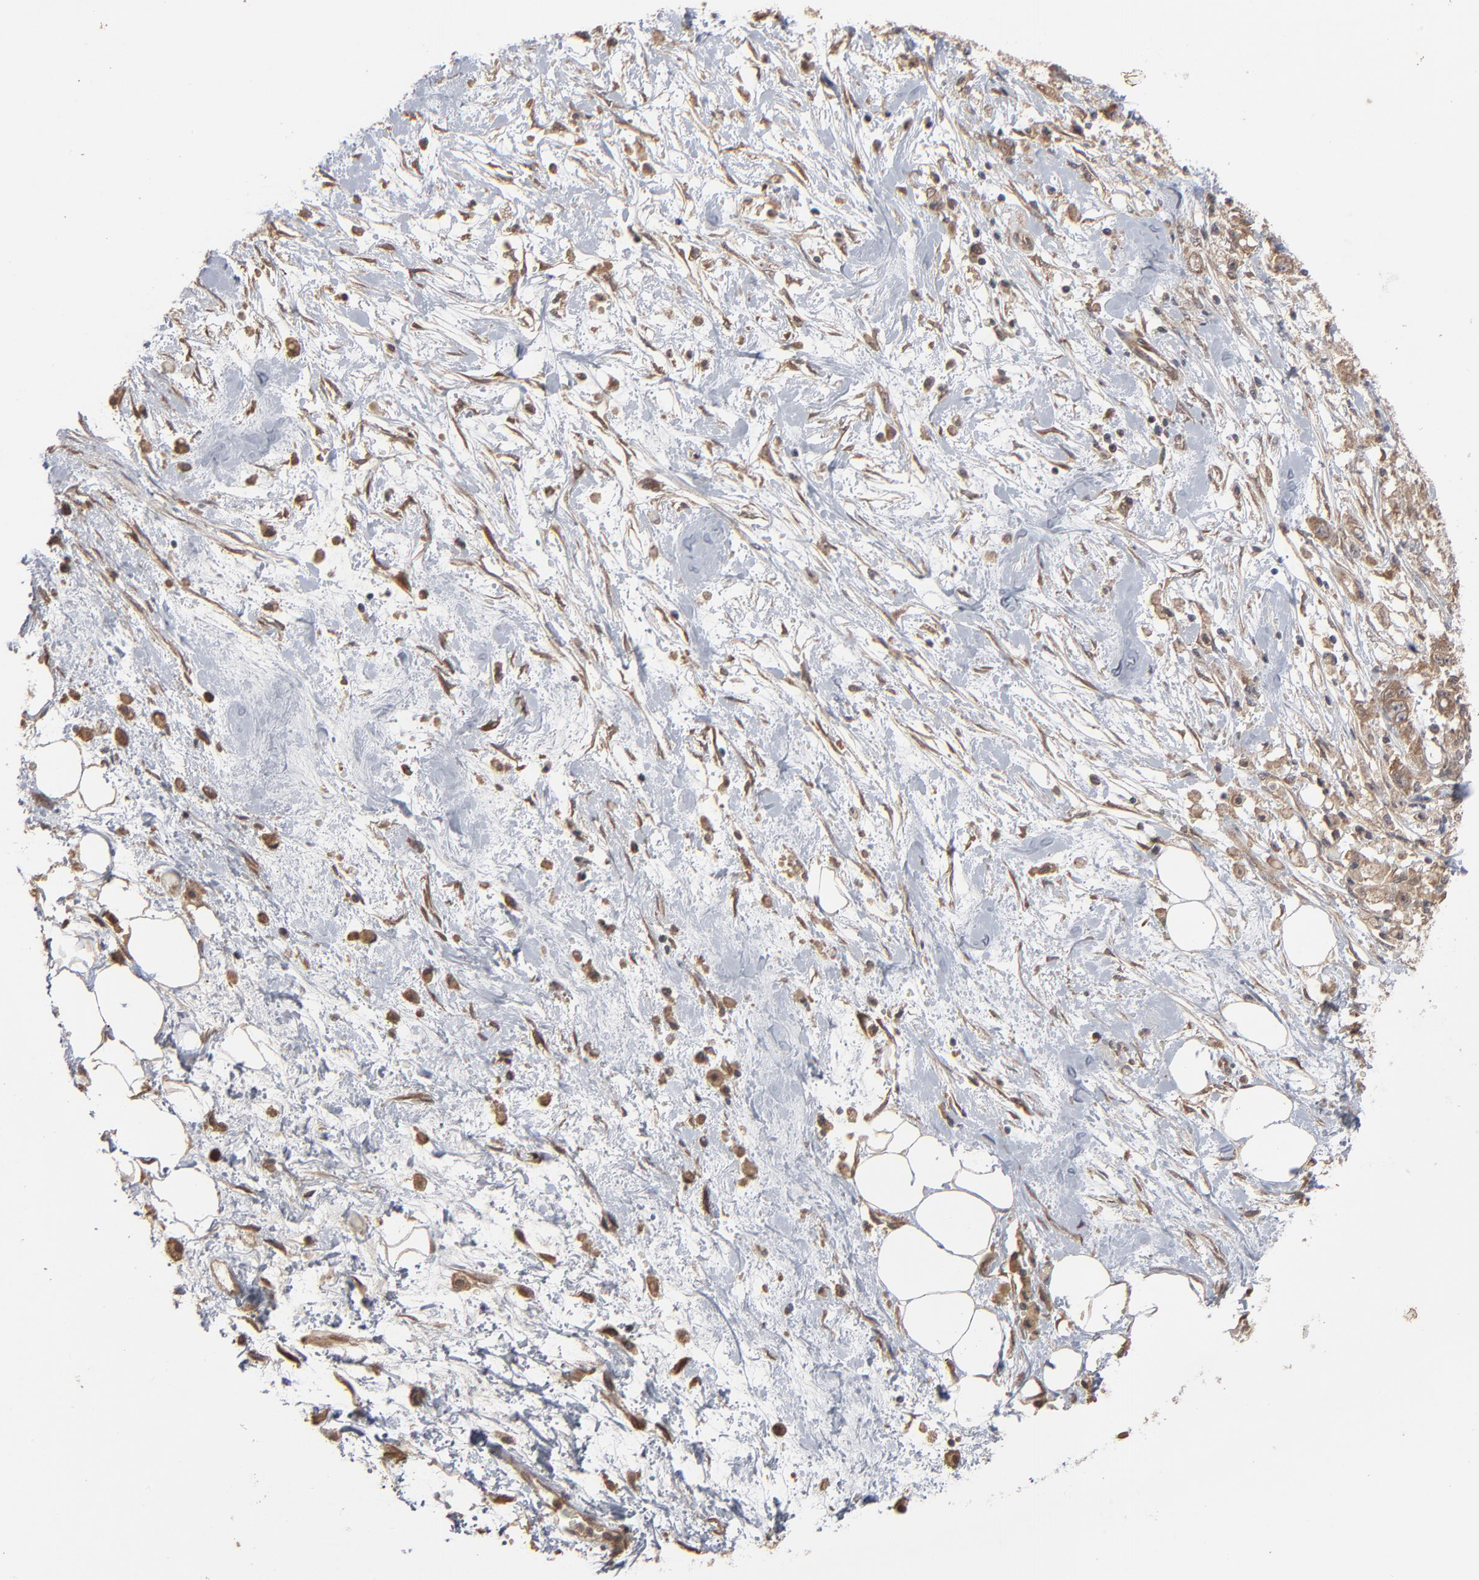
{"staining": {"intensity": "moderate", "quantity": ">75%", "location": "cytoplasmic/membranous"}, "tissue": "pancreatic cancer", "cell_type": "Tumor cells", "image_type": "cancer", "snomed": [{"axis": "morphology", "description": "Adenocarcinoma, NOS"}, {"axis": "topography", "description": "Pancreas"}], "caption": "The image shows staining of pancreatic cancer, revealing moderate cytoplasmic/membranous protein staining (brown color) within tumor cells.", "gene": "SCFD1", "patient": {"sex": "male", "age": 79}}